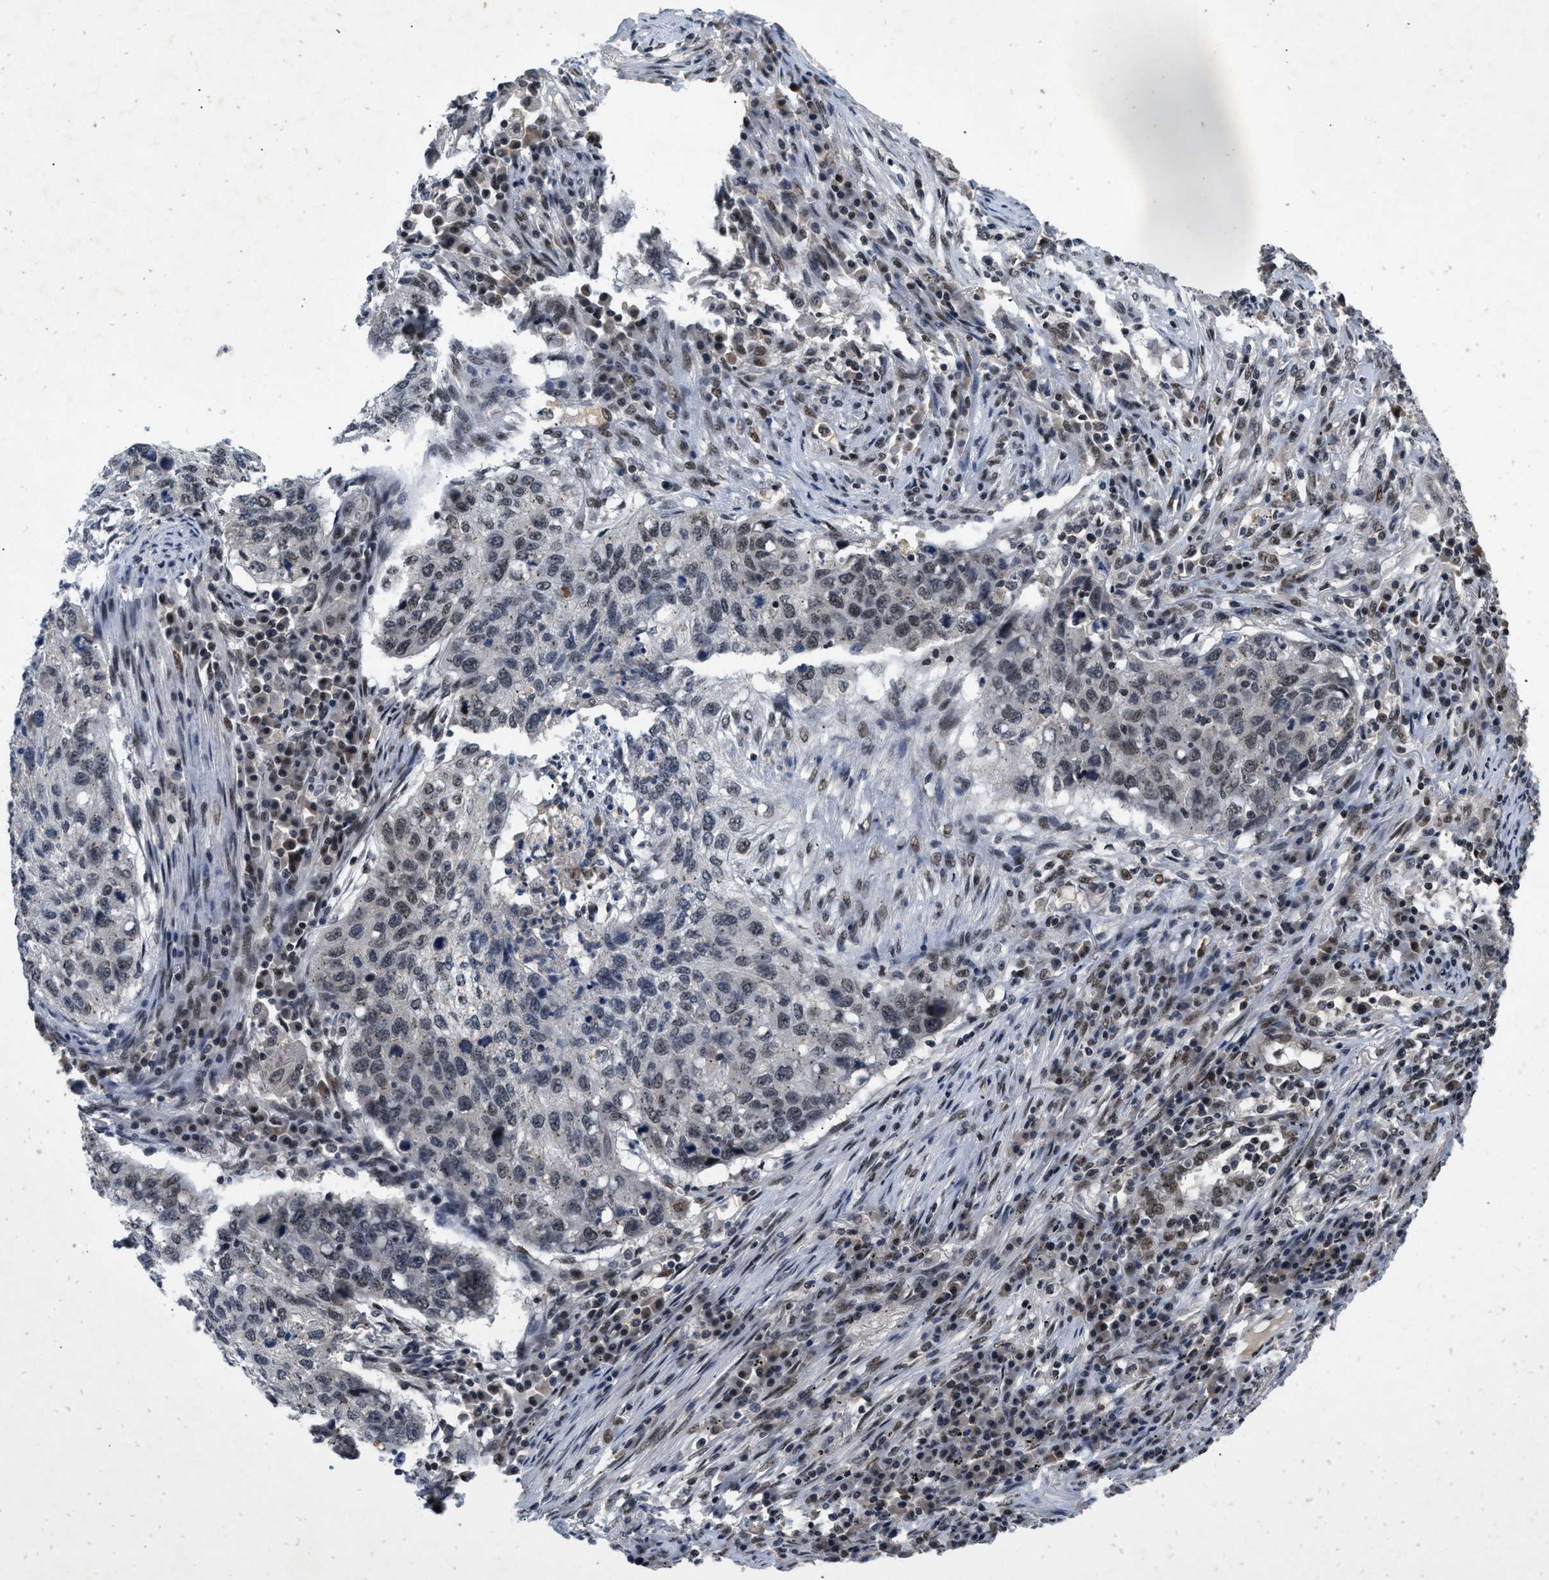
{"staining": {"intensity": "weak", "quantity": "25%-75%", "location": "nuclear"}, "tissue": "lung cancer", "cell_type": "Tumor cells", "image_type": "cancer", "snomed": [{"axis": "morphology", "description": "Squamous cell carcinoma, NOS"}, {"axis": "topography", "description": "Lung"}], "caption": "Brown immunohistochemical staining in human lung cancer exhibits weak nuclear staining in approximately 25%-75% of tumor cells.", "gene": "ZNF346", "patient": {"sex": "female", "age": 63}}